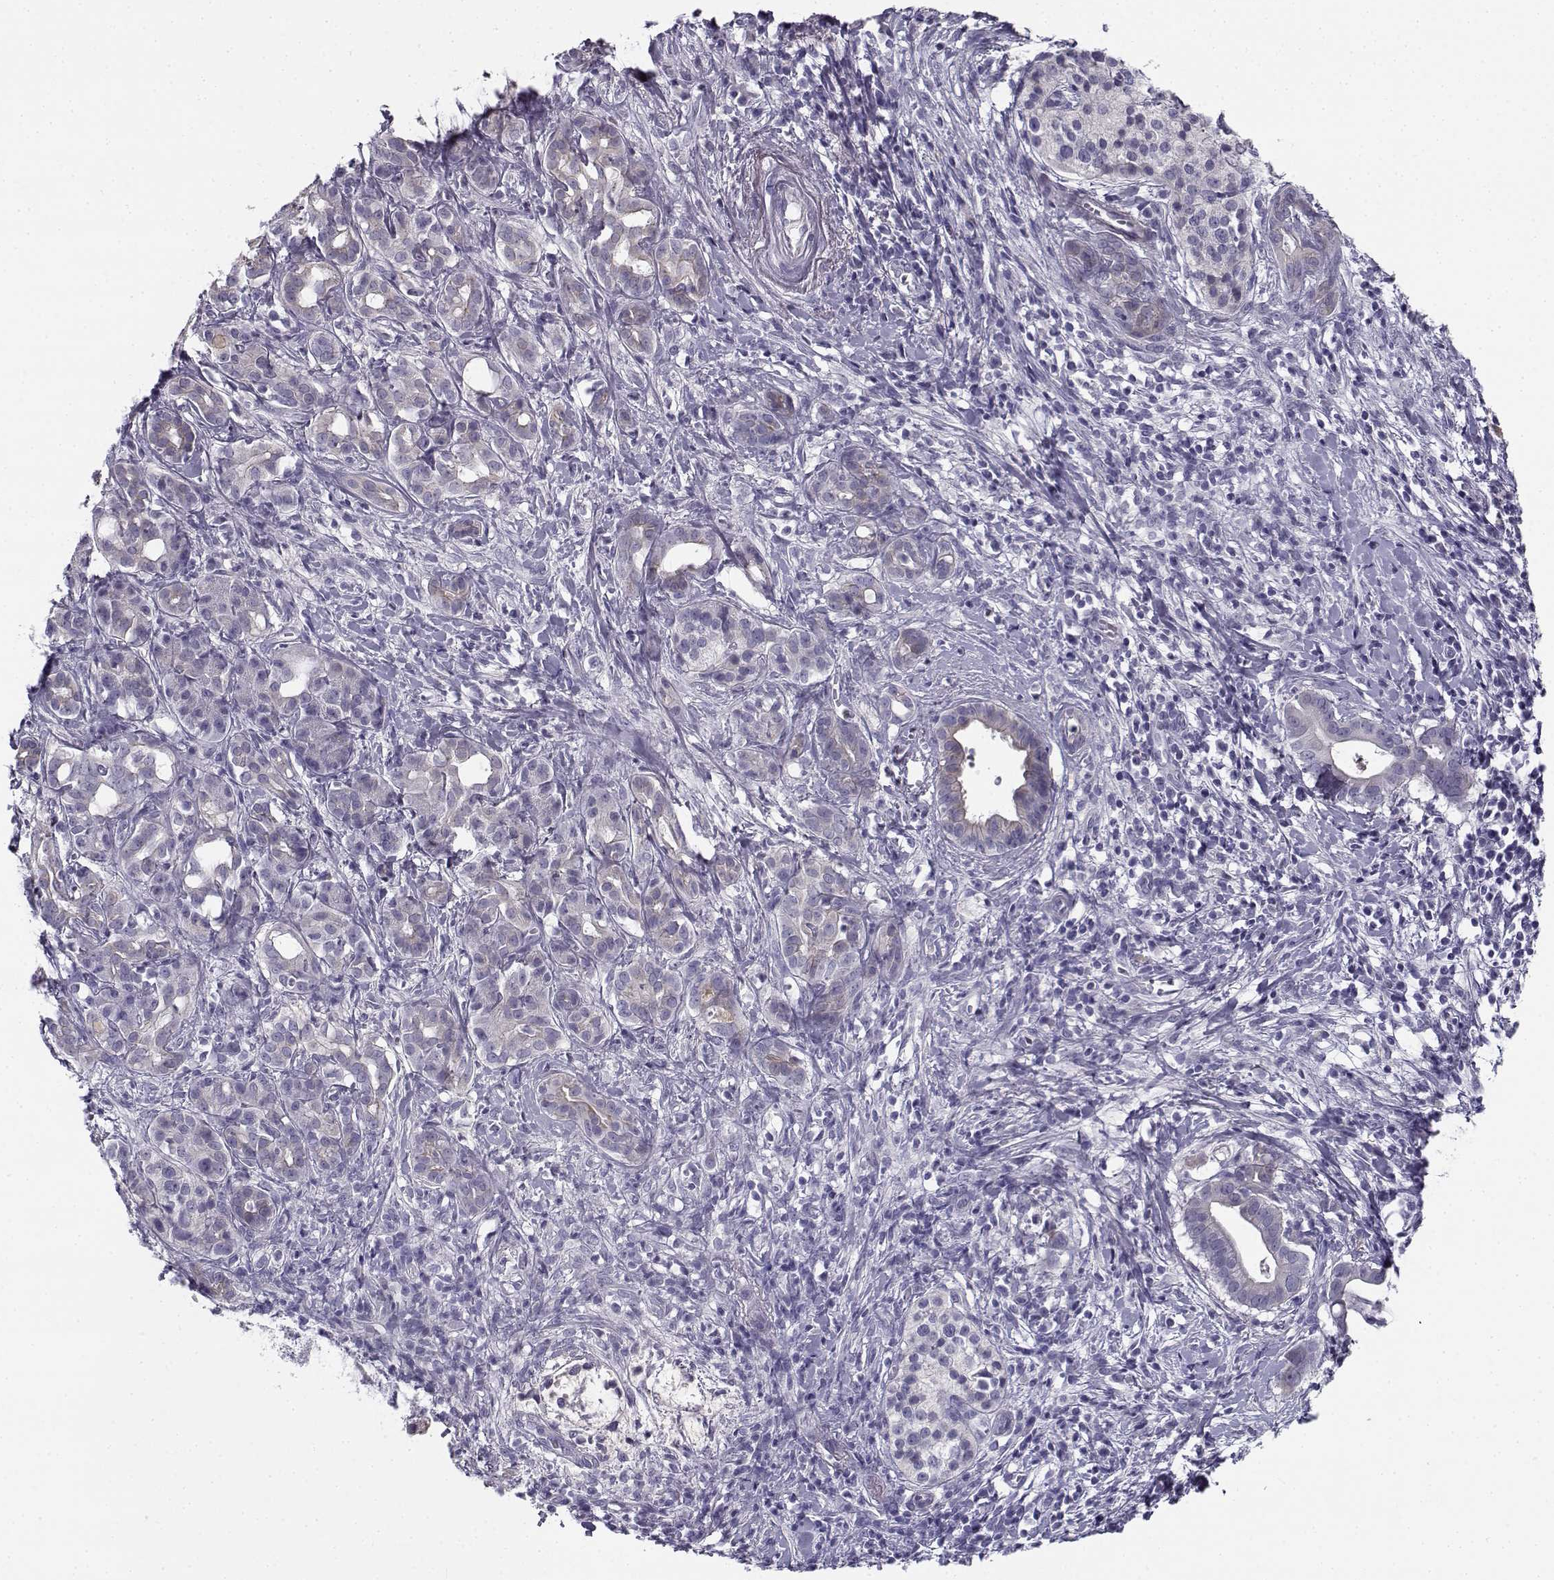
{"staining": {"intensity": "negative", "quantity": "none", "location": "none"}, "tissue": "pancreatic cancer", "cell_type": "Tumor cells", "image_type": "cancer", "snomed": [{"axis": "morphology", "description": "Adenocarcinoma, NOS"}, {"axis": "topography", "description": "Pancreas"}], "caption": "Immunohistochemical staining of human pancreatic cancer shows no significant staining in tumor cells.", "gene": "CREB3L3", "patient": {"sex": "male", "age": 61}}